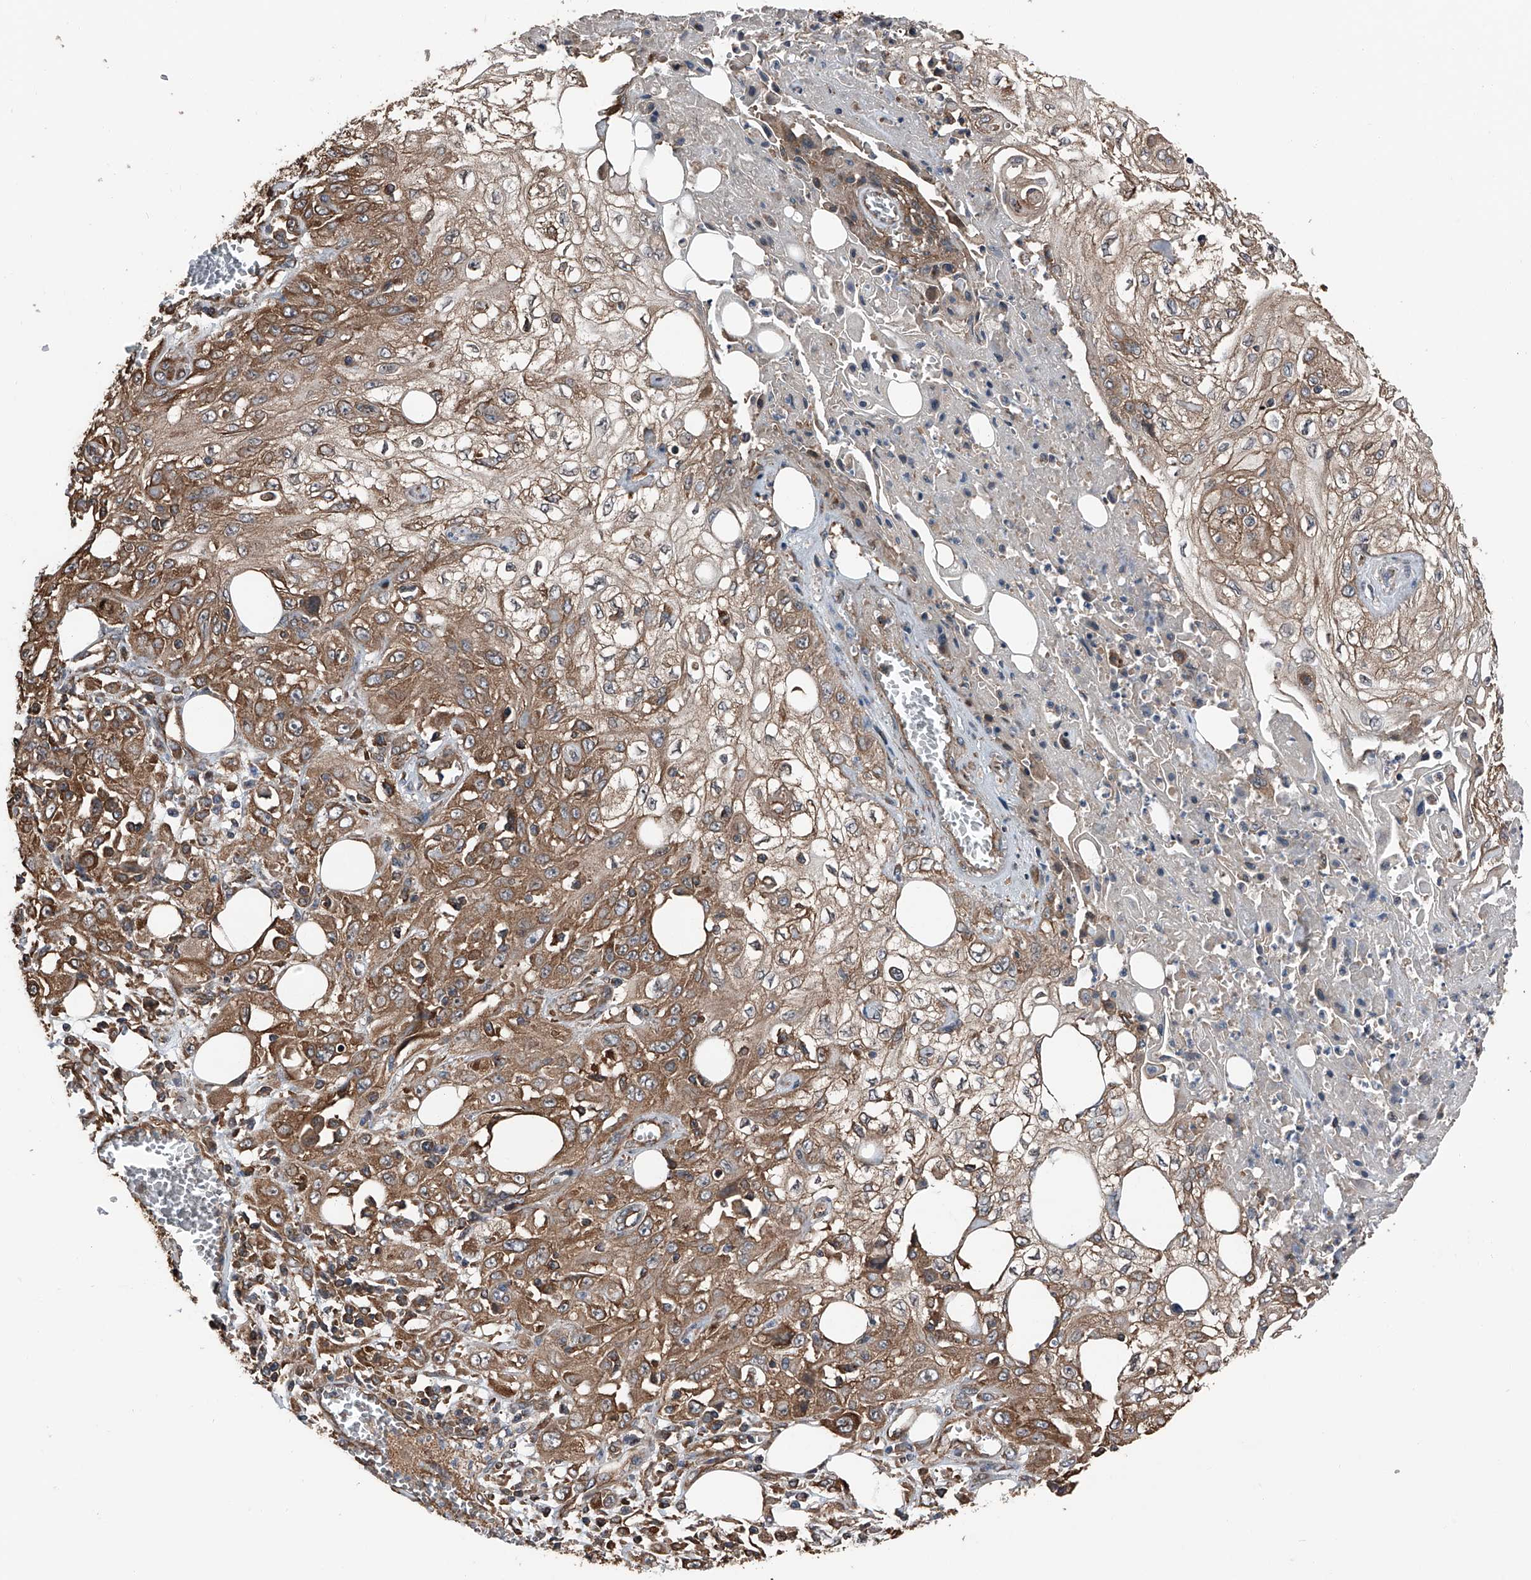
{"staining": {"intensity": "moderate", "quantity": ">75%", "location": "cytoplasmic/membranous"}, "tissue": "skin cancer", "cell_type": "Tumor cells", "image_type": "cancer", "snomed": [{"axis": "morphology", "description": "Squamous cell carcinoma, NOS"}, {"axis": "morphology", "description": "Squamous cell carcinoma, metastatic, NOS"}, {"axis": "topography", "description": "Skin"}, {"axis": "topography", "description": "Lymph node"}], "caption": "Approximately >75% of tumor cells in skin squamous cell carcinoma reveal moderate cytoplasmic/membranous protein positivity as visualized by brown immunohistochemical staining.", "gene": "KCNJ2", "patient": {"sex": "male", "age": 75}}